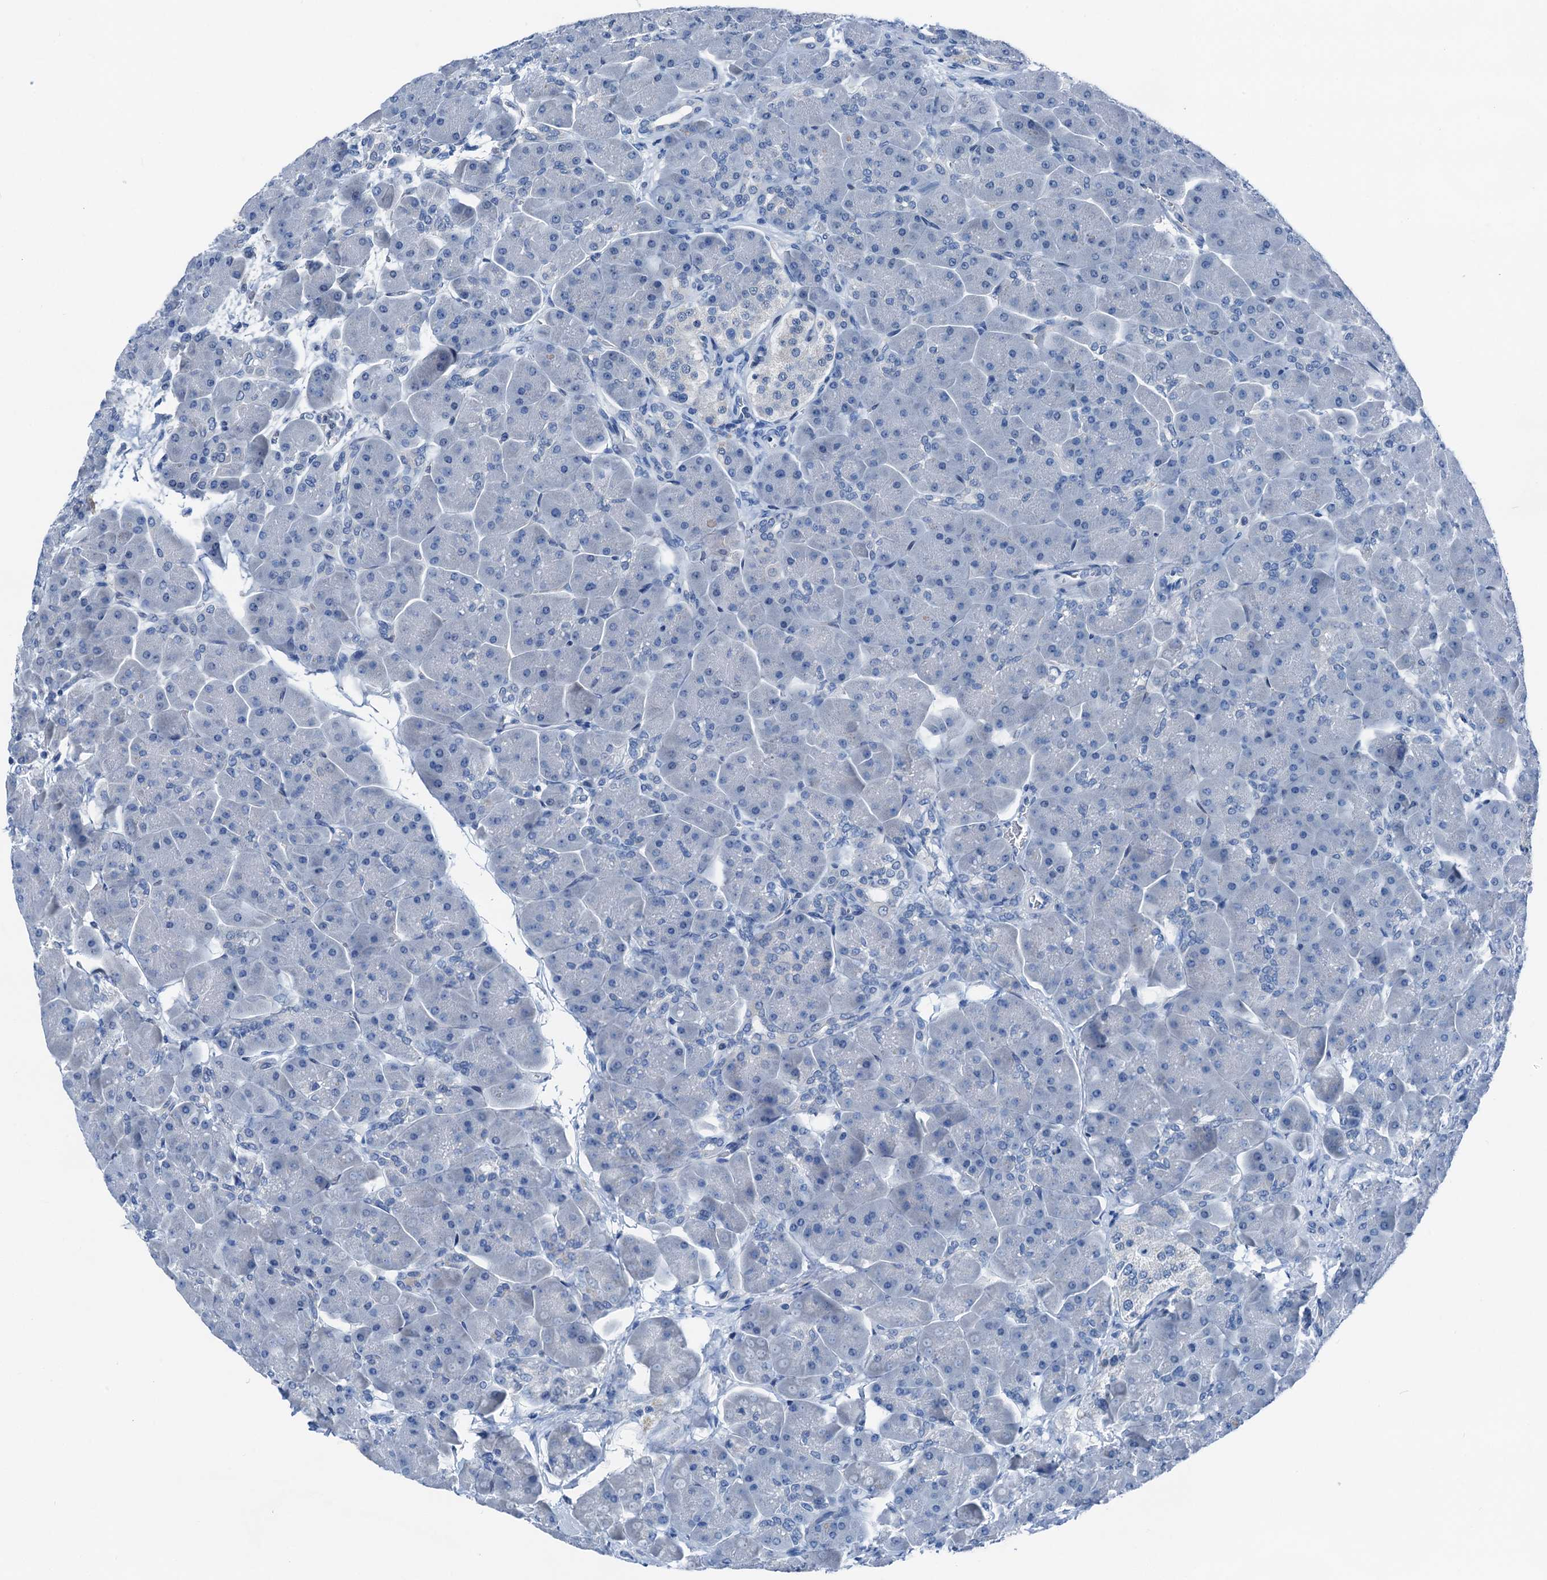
{"staining": {"intensity": "negative", "quantity": "none", "location": "none"}, "tissue": "pancreas", "cell_type": "Exocrine glandular cells", "image_type": "normal", "snomed": [{"axis": "morphology", "description": "Normal tissue, NOS"}, {"axis": "topography", "description": "Pancreas"}], "caption": "A photomicrograph of pancreas stained for a protein demonstrates no brown staining in exocrine glandular cells.", "gene": "CBLN3", "patient": {"sex": "male", "age": 66}}